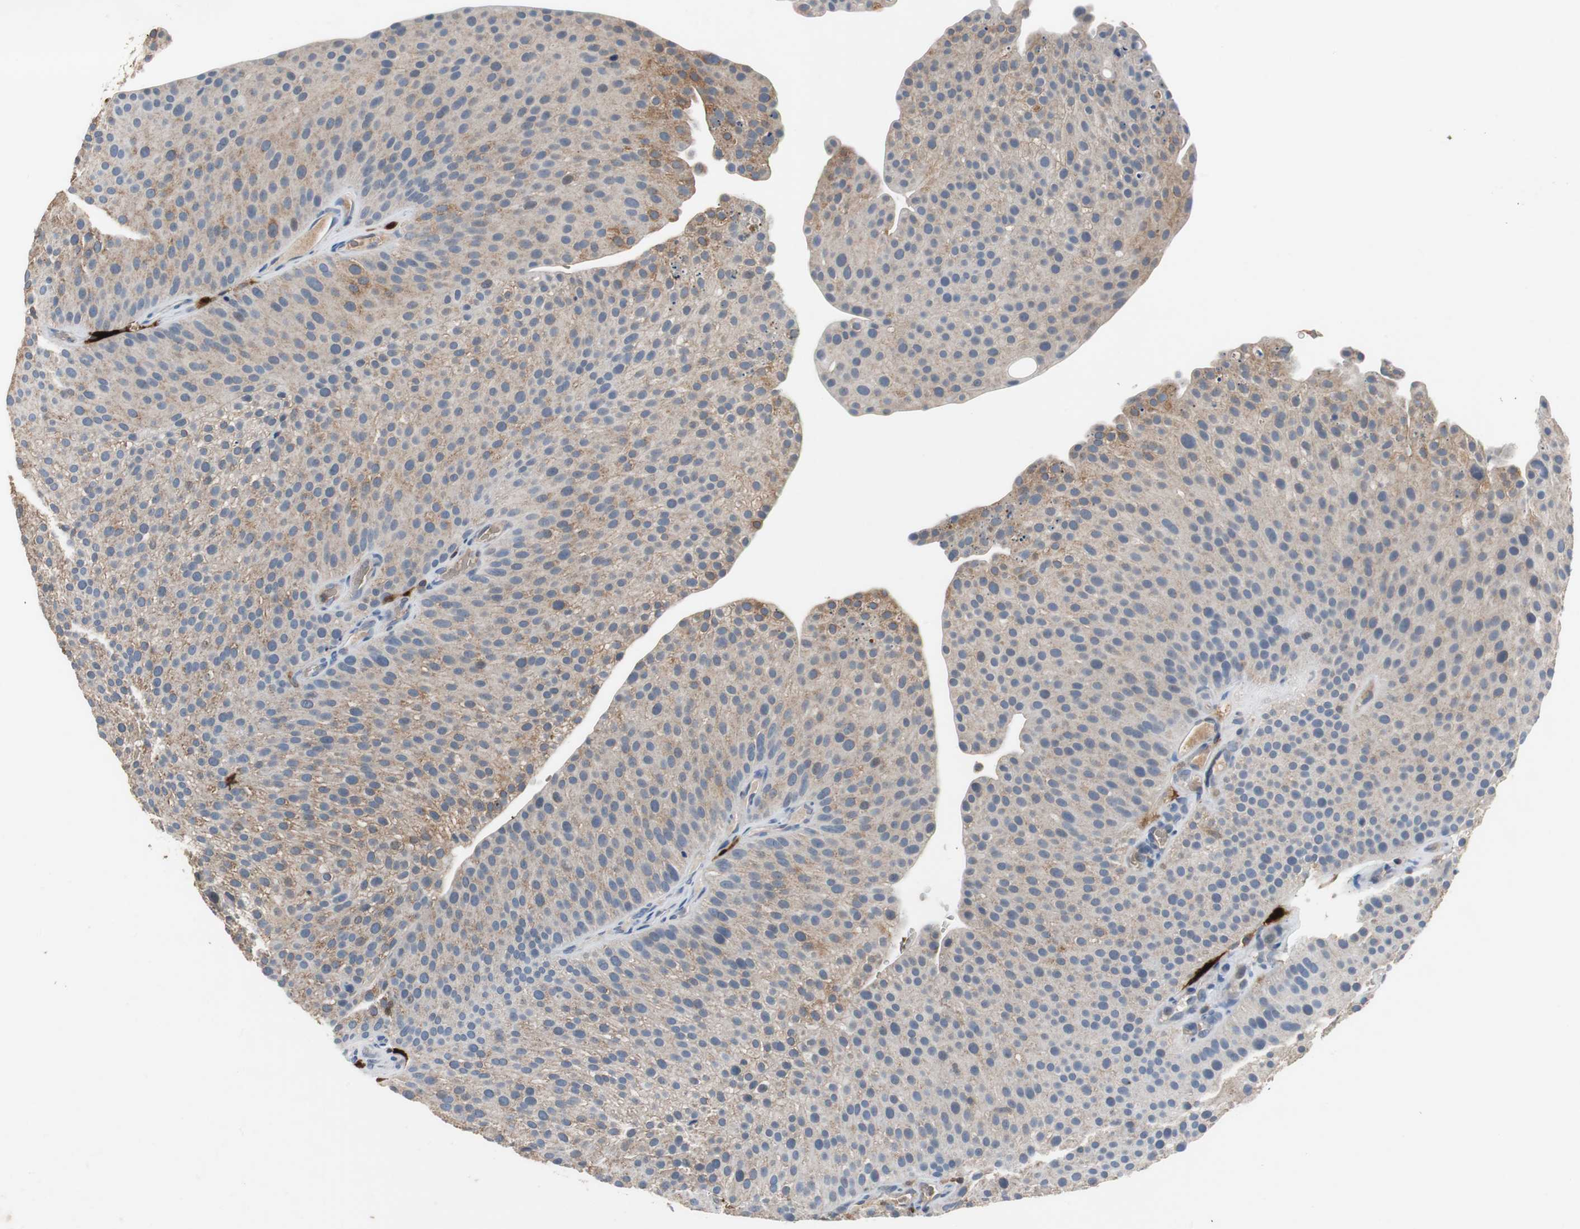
{"staining": {"intensity": "weak", "quantity": "25%-75%", "location": "cytoplasmic/membranous"}, "tissue": "urothelial cancer", "cell_type": "Tumor cells", "image_type": "cancer", "snomed": [{"axis": "morphology", "description": "Urothelial carcinoma, Low grade"}, {"axis": "topography", "description": "Smooth muscle"}, {"axis": "topography", "description": "Urinary bladder"}], "caption": "IHC image of neoplastic tissue: low-grade urothelial carcinoma stained using immunohistochemistry (IHC) reveals low levels of weak protein expression localized specifically in the cytoplasmic/membranous of tumor cells, appearing as a cytoplasmic/membranous brown color.", "gene": "CALB2", "patient": {"sex": "male", "age": 60}}